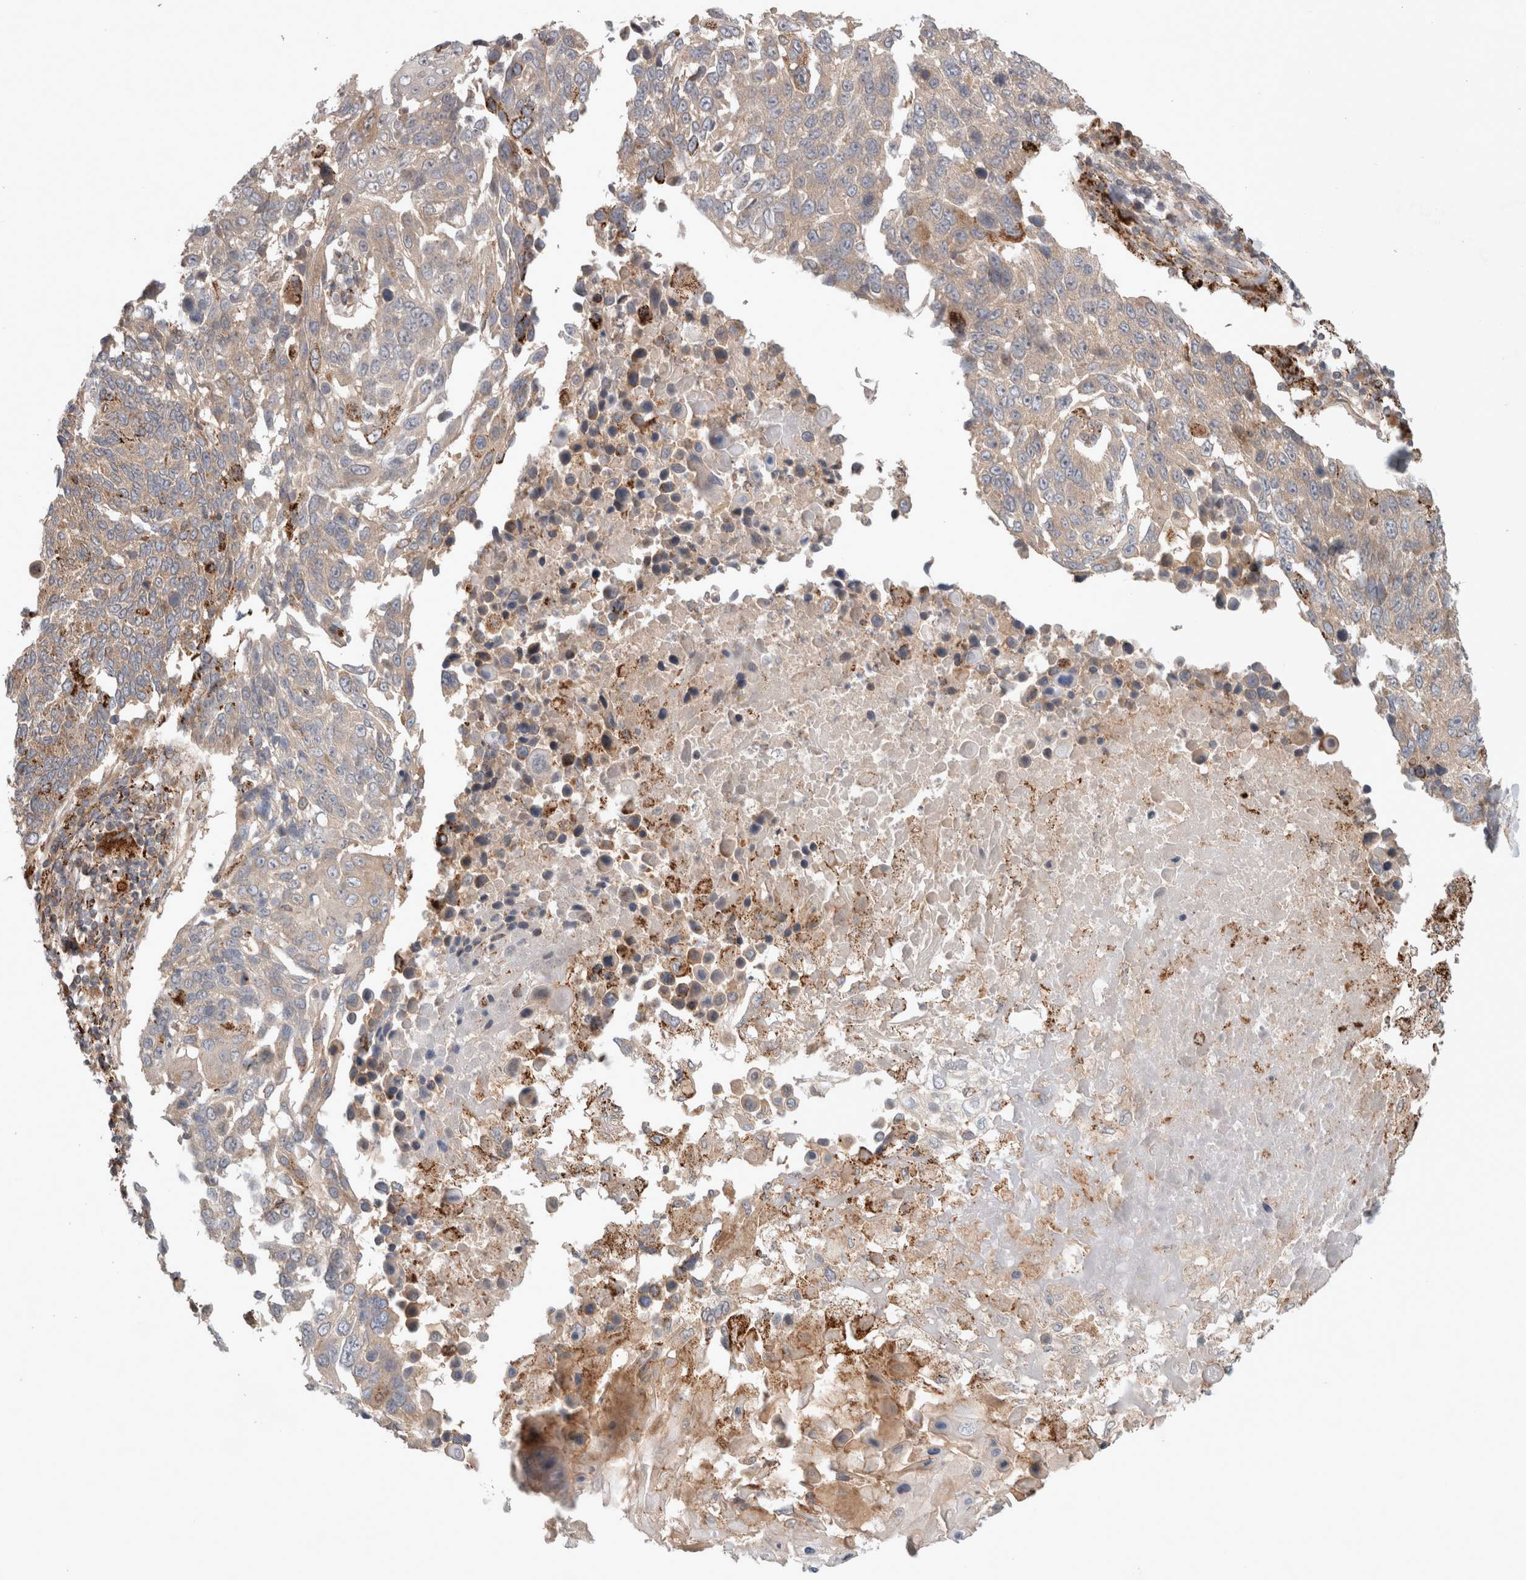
{"staining": {"intensity": "moderate", "quantity": "<25%", "location": "cytoplasmic/membranous"}, "tissue": "lung cancer", "cell_type": "Tumor cells", "image_type": "cancer", "snomed": [{"axis": "morphology", "description": "Squamous cell carcinoma, NOS"}, {"axis": "topography", "description": "Lung"}], "caption": "IHC histopathology image of lung cancer stained for a protein (brown), which reveals low levels of moderate cytoplasmic/membranous positivity in approximately <25% of tumor cells.", "gene": "HROB", "patient": {"sex": "male", "age": 66}}